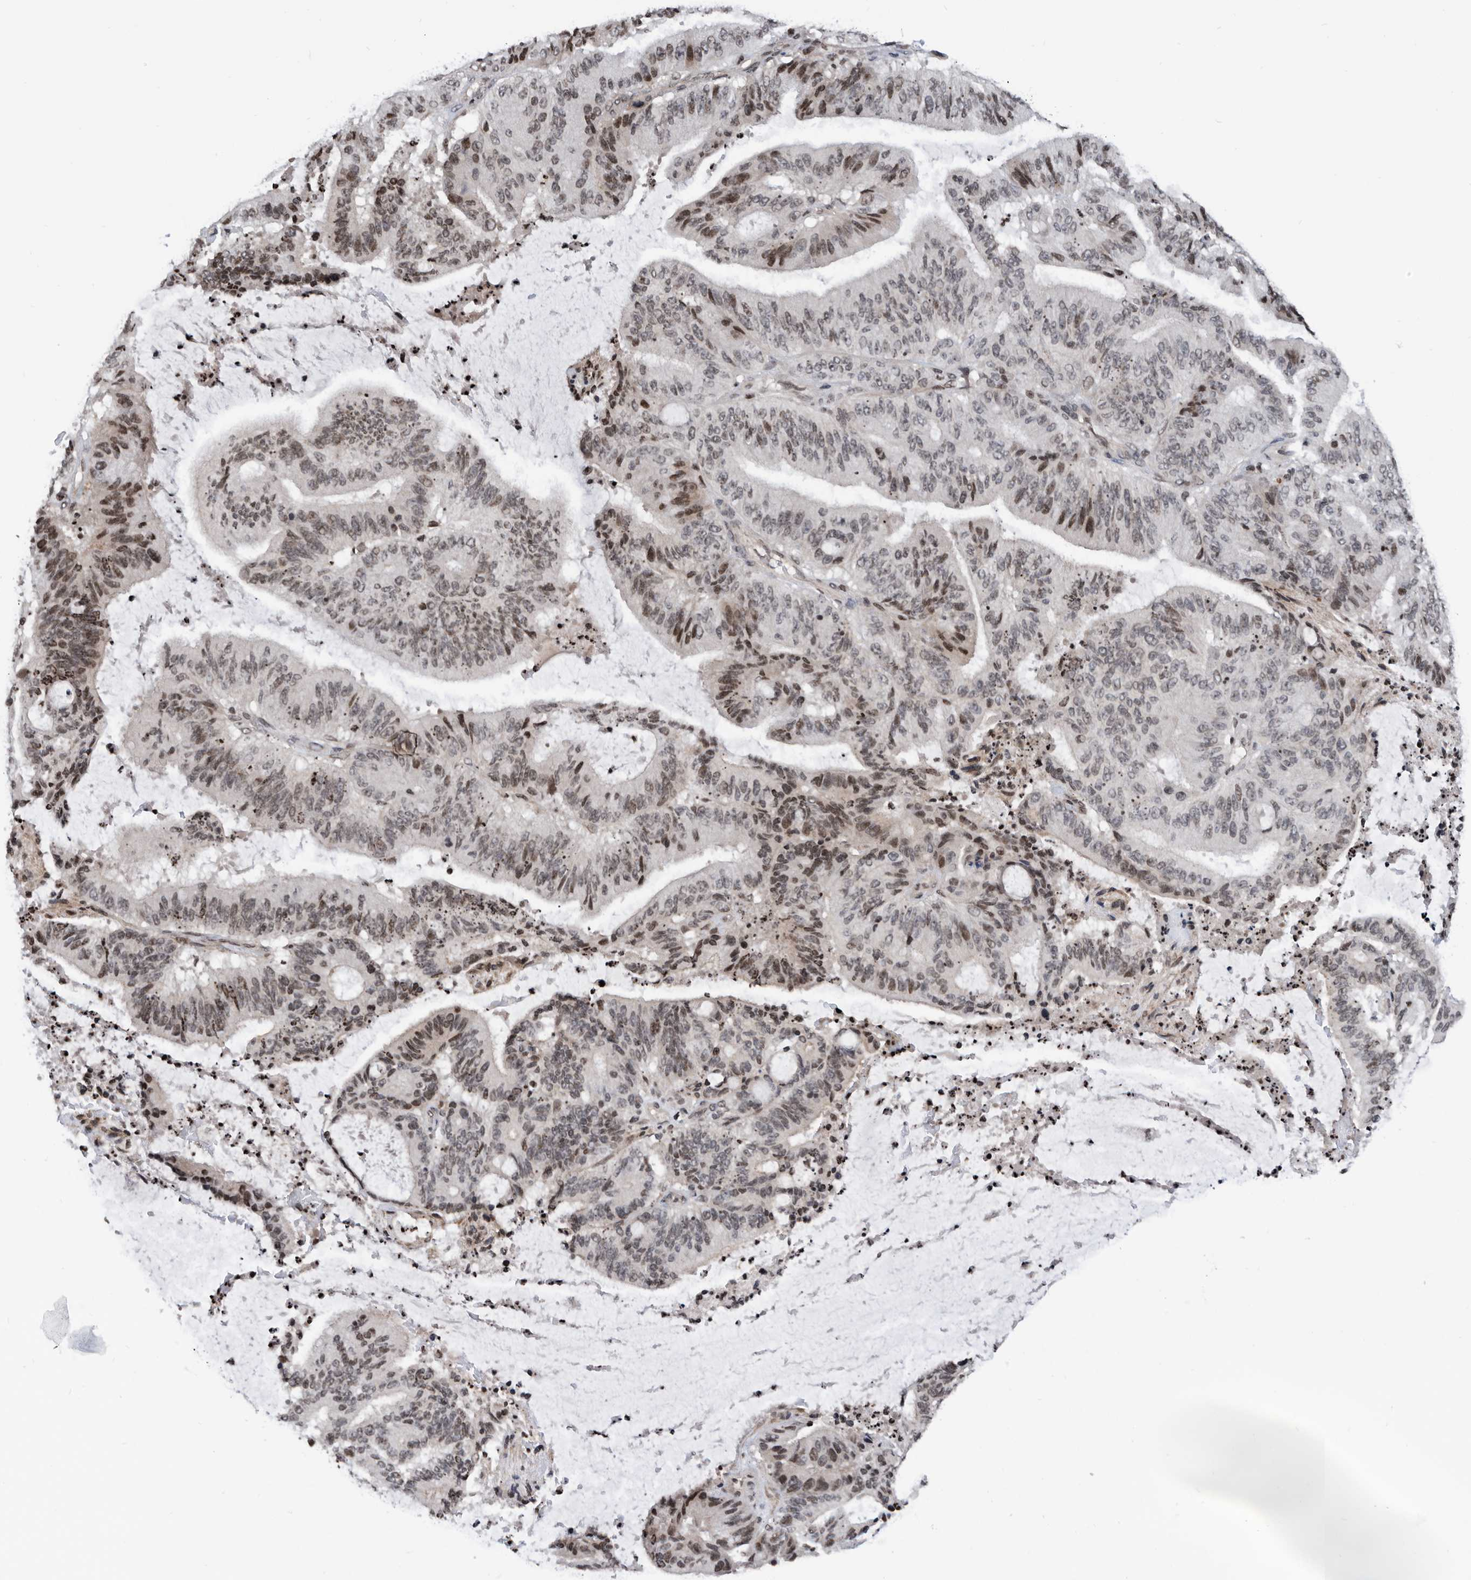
{"staining": {"intensity": "moderate", "quantity": "25%-75%", "location": "nuclear"}, "tissue": "liver cancer", "cell_type": "Tumor cells", "image_type": "cancer", "snomed": [{"axis": "morphology", "description": "Normal tissue, NOS"}, {"axis": "morphology", "description": "Cholangiocarcinoma"}, {"axis": "topography", "description": "Liver"}, {"axis": "topography", "description": "Peripheral nerve tissue"}], "caption": "Human cholangiocarcinoma (liver) stained for a protein (brown) shows moderate nuclear positive positivity in about 25%-75% of tumor cells.", "gene": "SNRNP48", "patient": {"sex": "female", "age": 73}}